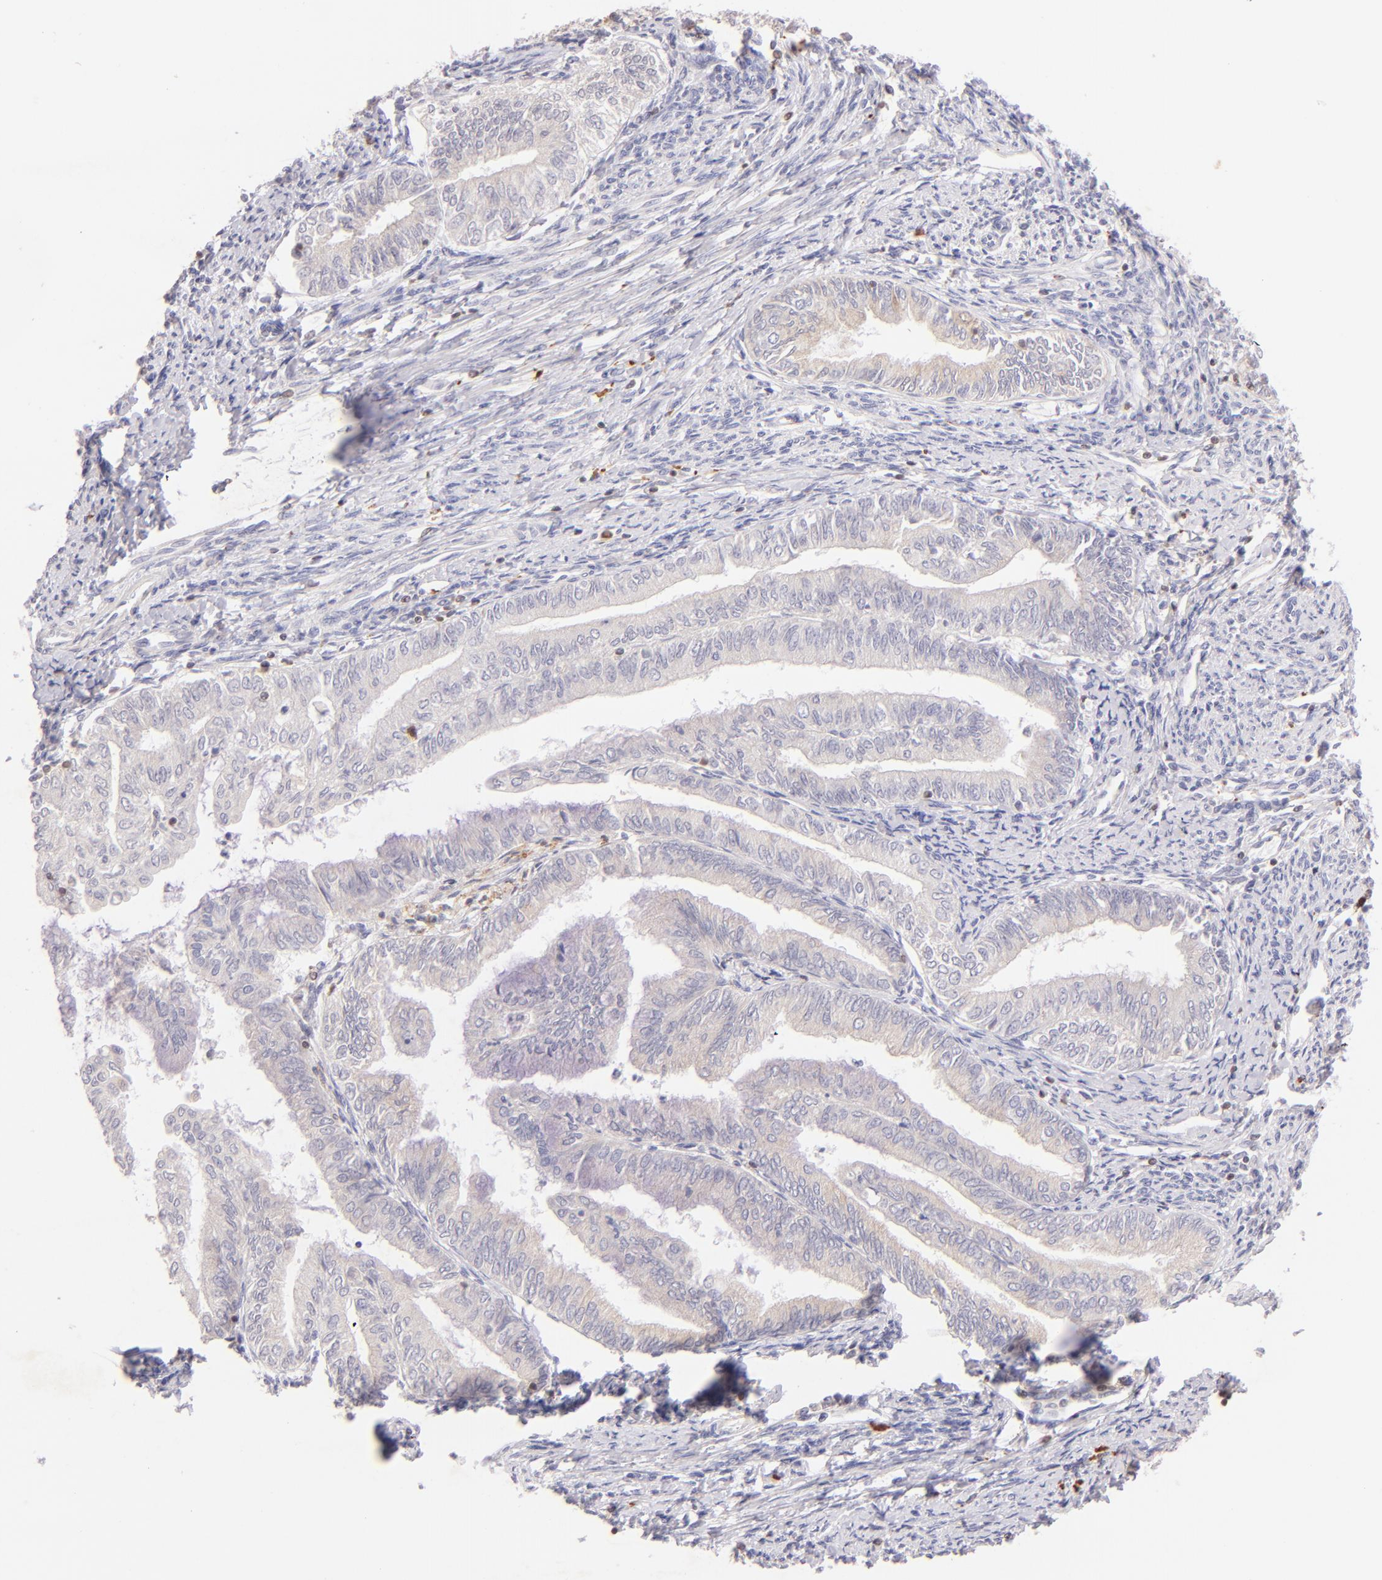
{"staining": {"intensity": "negative", "quantity": "none", "location": "none"}, "tissue": "endometrial cancer", "cell_type": "Tumor cells", "image_type": "cancer", "snomed": [{"axis": "morphology", "description": "Adenocarcinoma, NOS"}, {"axis": "topography", "description": "Endometrium"}], "caption": "DAB (3,3'-diaminobenzidine) immunohistochemical staining of adenocarcinoma (endometrial) demonstrates no significant positivity in tumor cells.", "gene": "ZAP70", "patient": {"sex": "female", "age": 66}}